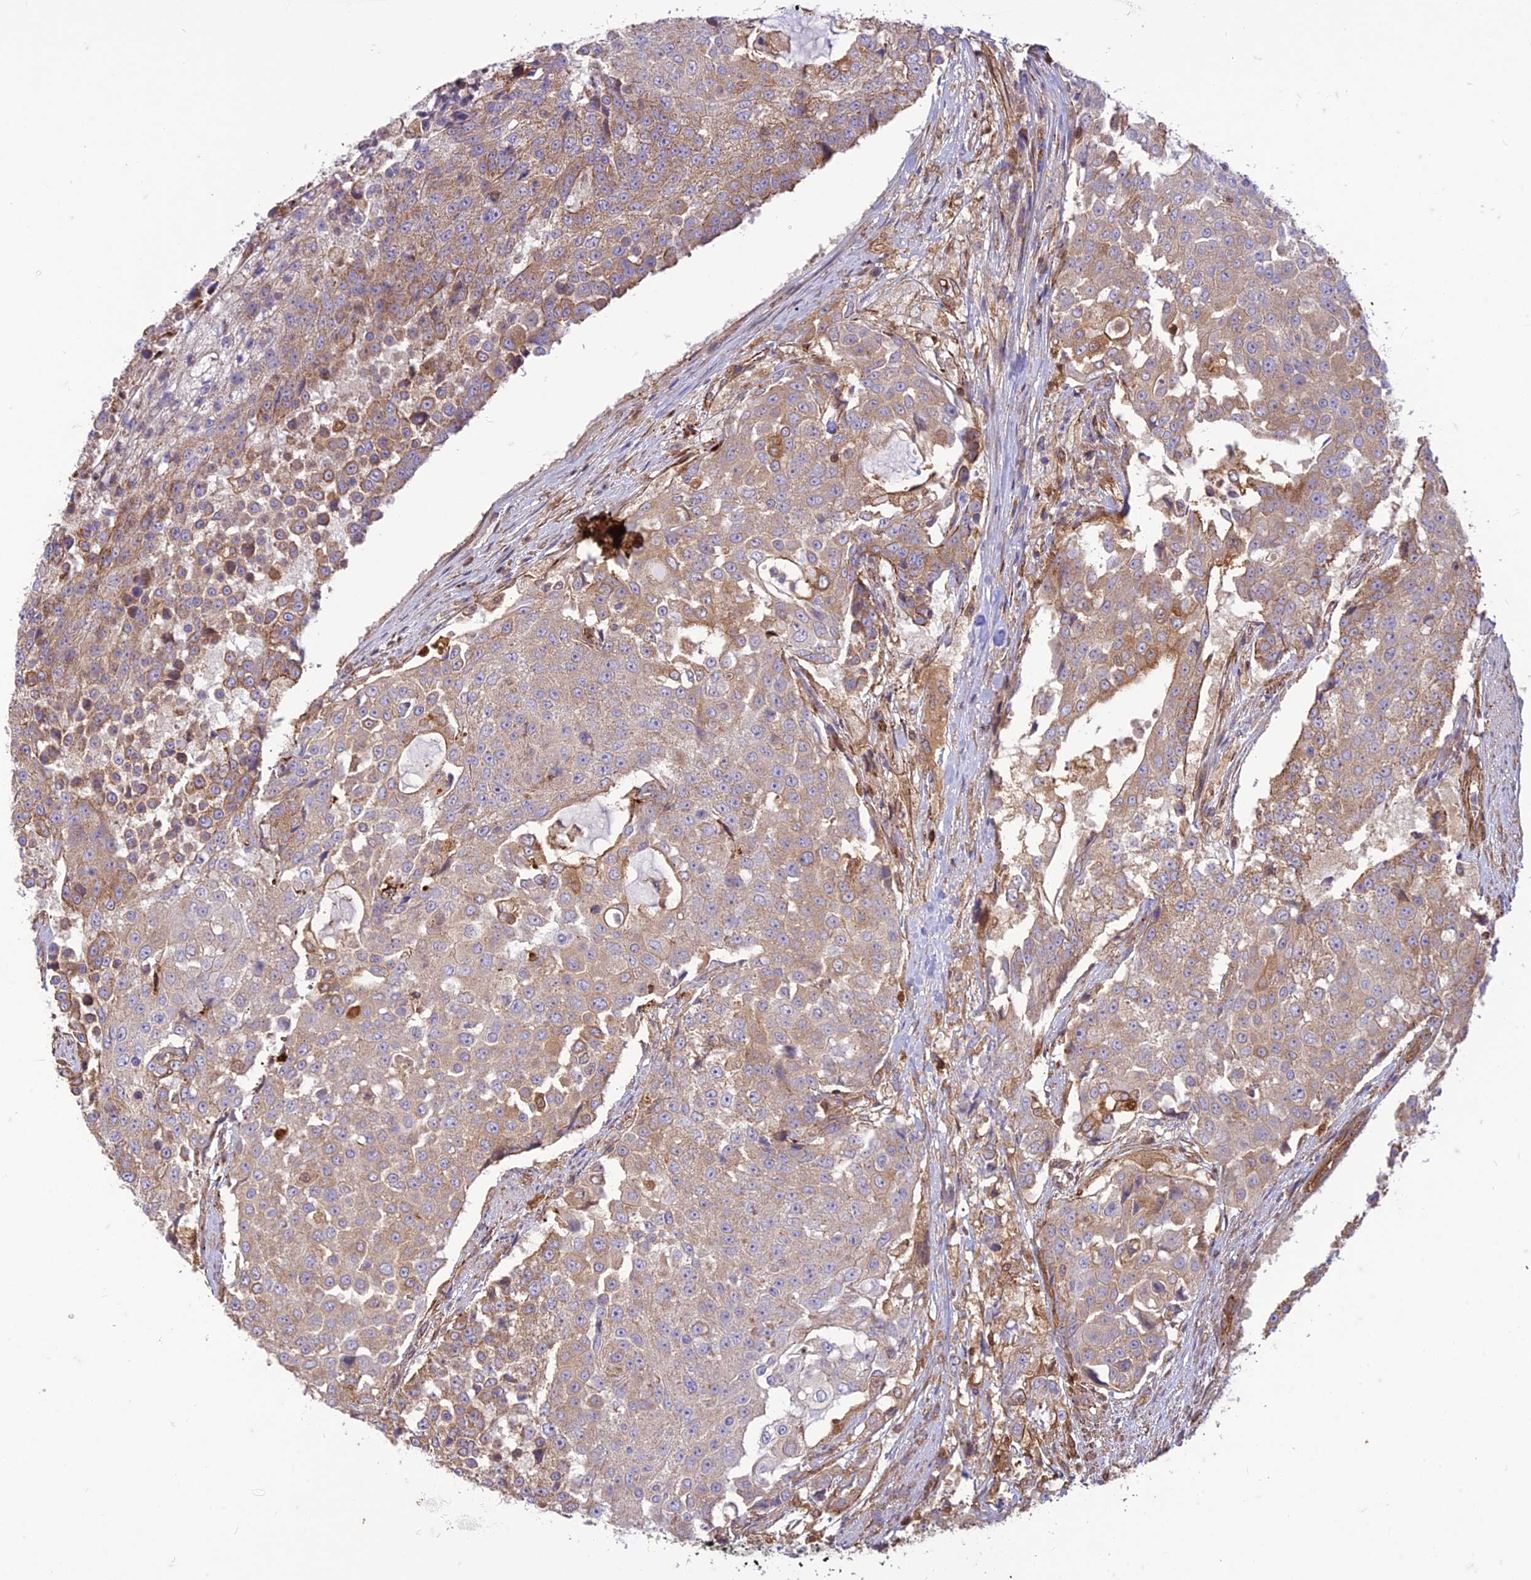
{"staining": {"intensity": "weak", "quantity": "25%-75%", "location": "cytoplasmic/membranous"}, "tissue": "urothelial cancer", "cell_type": "Tumor cells", "image_type": "cancer", "snomed": [{"axis": "morphology", "description": "Urothelial carcinoma, High grade"}, {"axis": "topography", "description": "Urinary bladder"}], "caption": "High-magnification brightfield microscopy of urothelial carcinoma (high-grade) stained with DAB (3,3'-diaminobenzidine) (brown) and counterstained with hematoxylin (blue). tumor cells exhibit weak cytoplasmic/membranous expression is appreciated in approximately25%-75% of cells.", "gene": "HPSE2", "patient": {"sex": "female", "age": 63}}